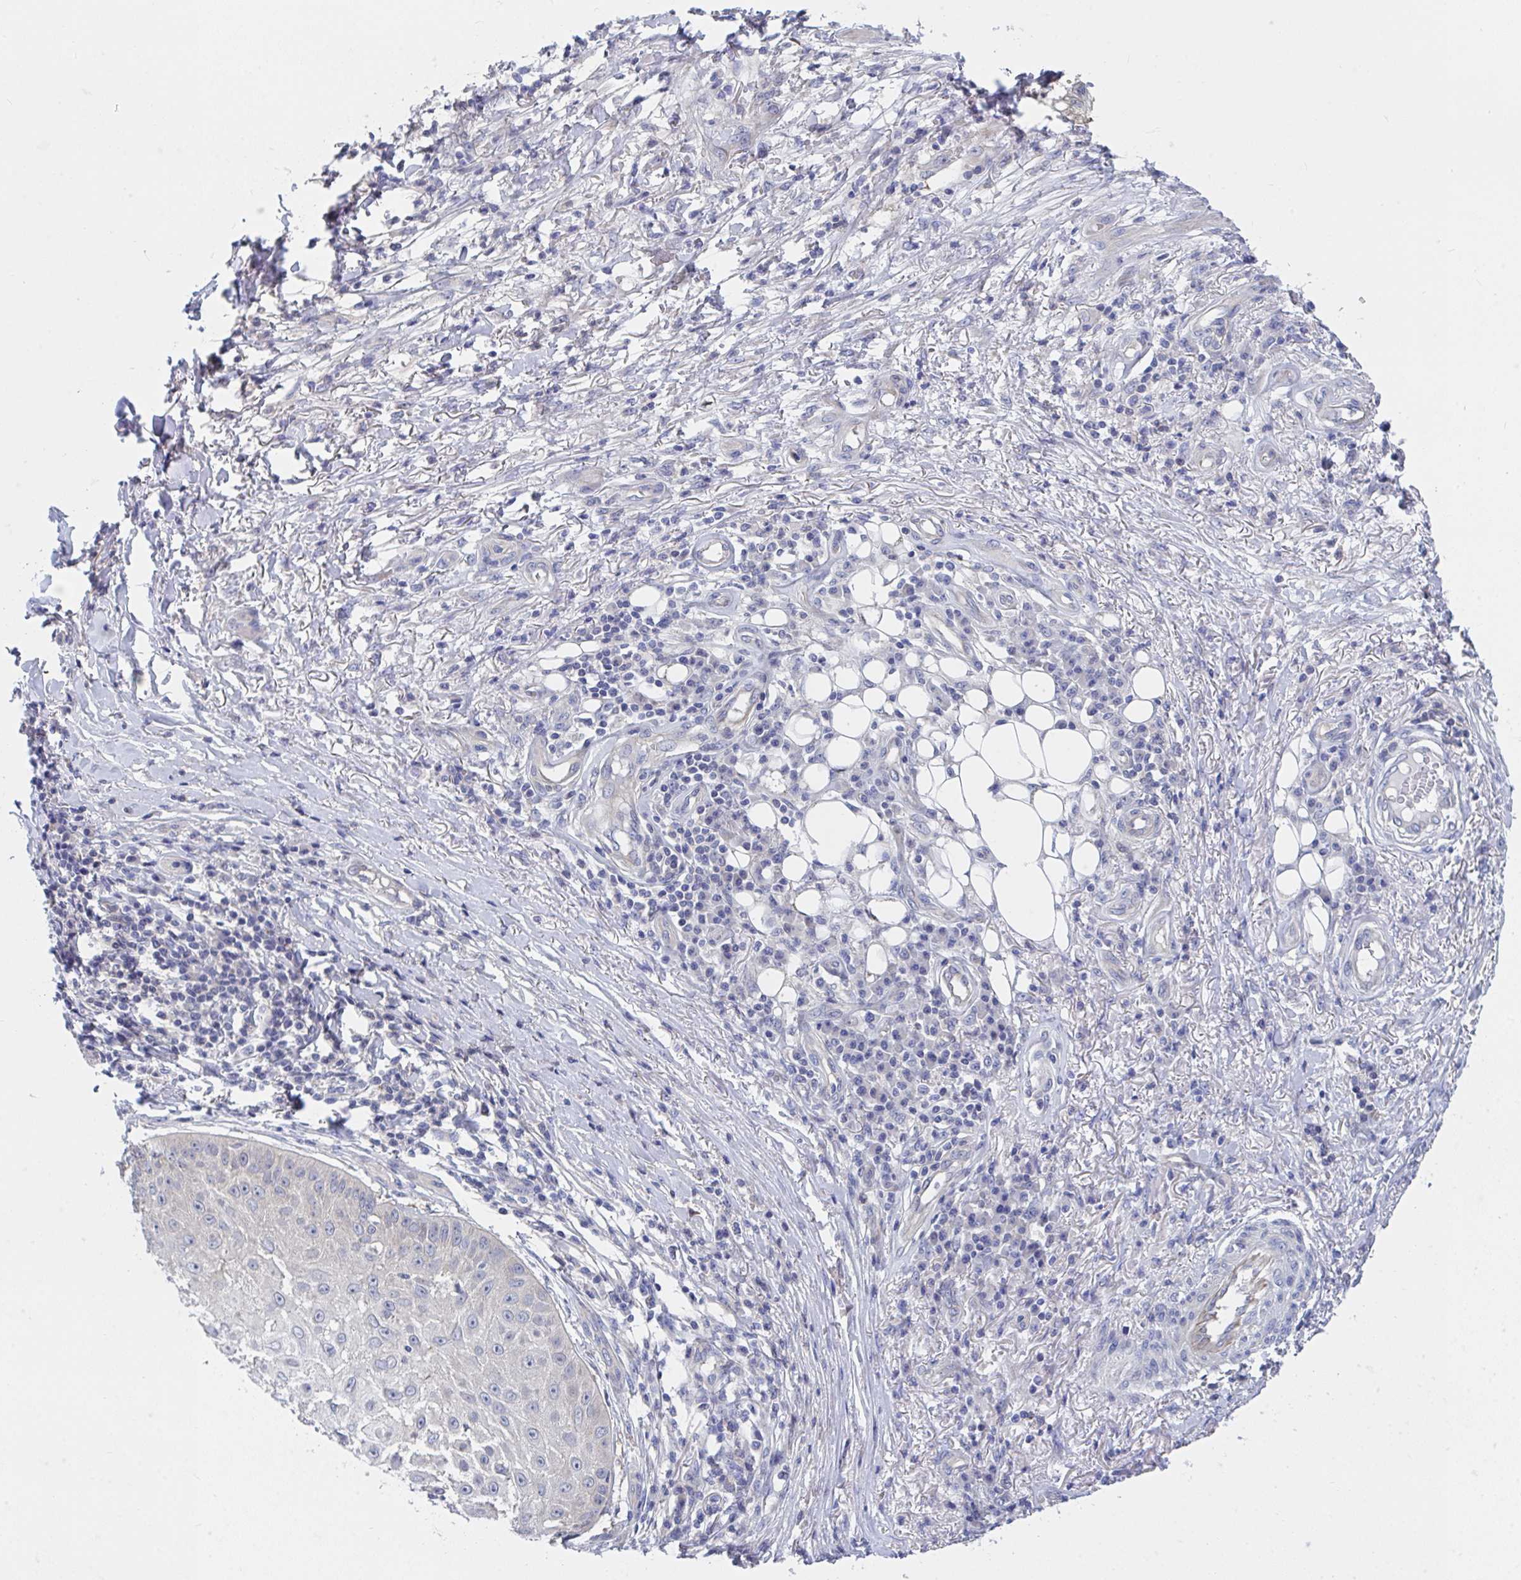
{"staining": {"intensity": "moderate", "quantity": "<25%", "location": "cytoplasmic/membranous,nuclear"}, "tissue": "skin cancer", "cell_type": "Tumor cells", "image_type": "cancer", "snomed": [{"axis": "morphology", "description": "Squamous cell carcinoma, NOS"}, {"axis": "topography", "description": "Skin"}], "caption": "Human squamous cell carcinoma (skin) stained with a protein marker displays moderate staining in tumor cells.", "gene": "P2RX3", "patient": {"sex": "male", "age": 70}}